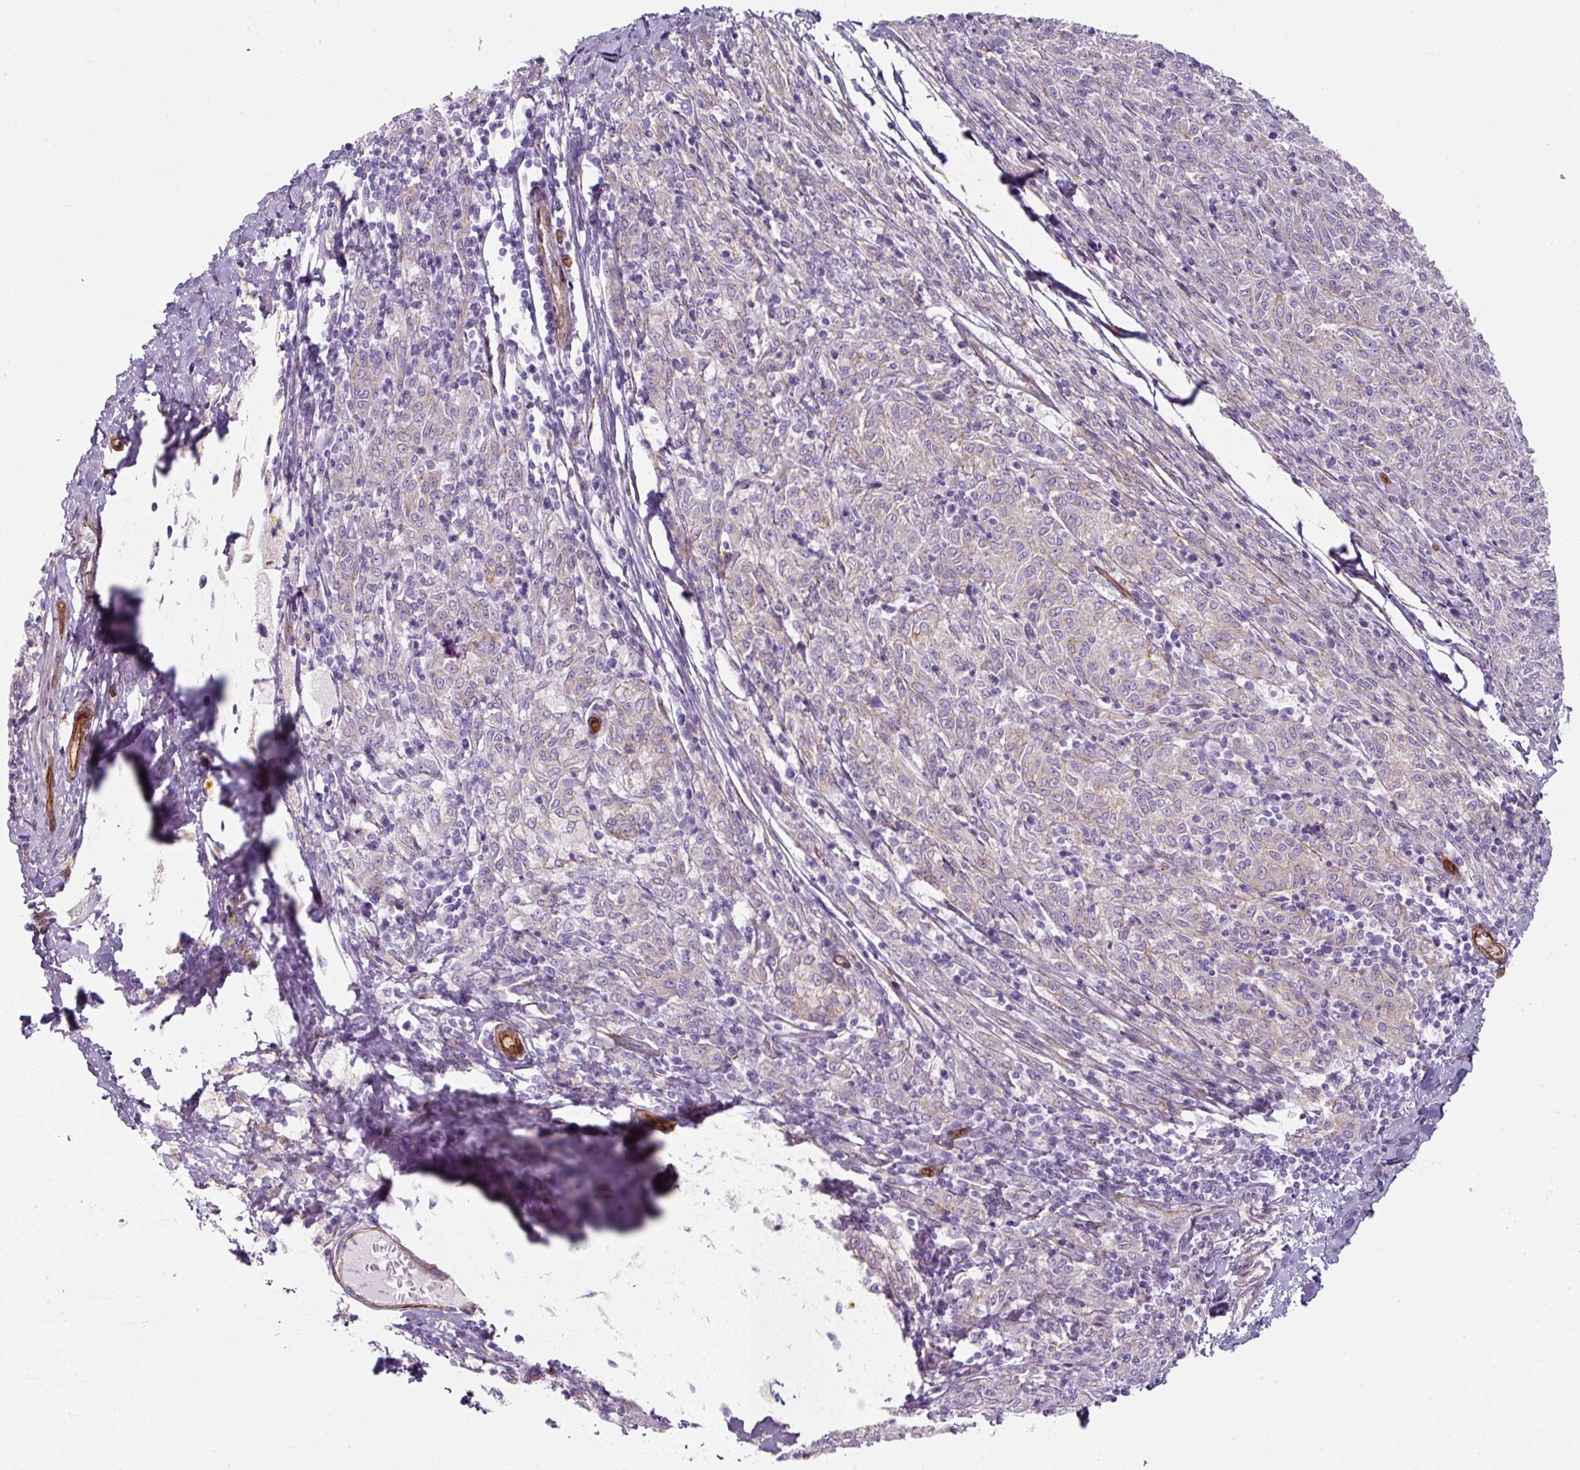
{"staining": {"intensity": "weak", "quantity": "25%-75%", "location": "cytoplasmic/membranous"}, "tissue": "melanoma", "cell_type": "Tumor cells", "image_type": "cancer", "snomed": [{"axis": "morphology", "description": "Malignant melanoma, NOS"}, {"axis": "topography", "description": "Skin"}], "caption": "Melanoma stained with DAB (3,3'-diaminobenzidine) immunohistochemistry (IHC) demonstrates low levels of weak cytoplasmic/membranous staining in approximately 25%-75% of tumor cells. (DAB IHC, brown staining for protein, blue staining for nuclei).", "gene": "CAVIN3", "patient": {"sex": "female", "age": 72}}